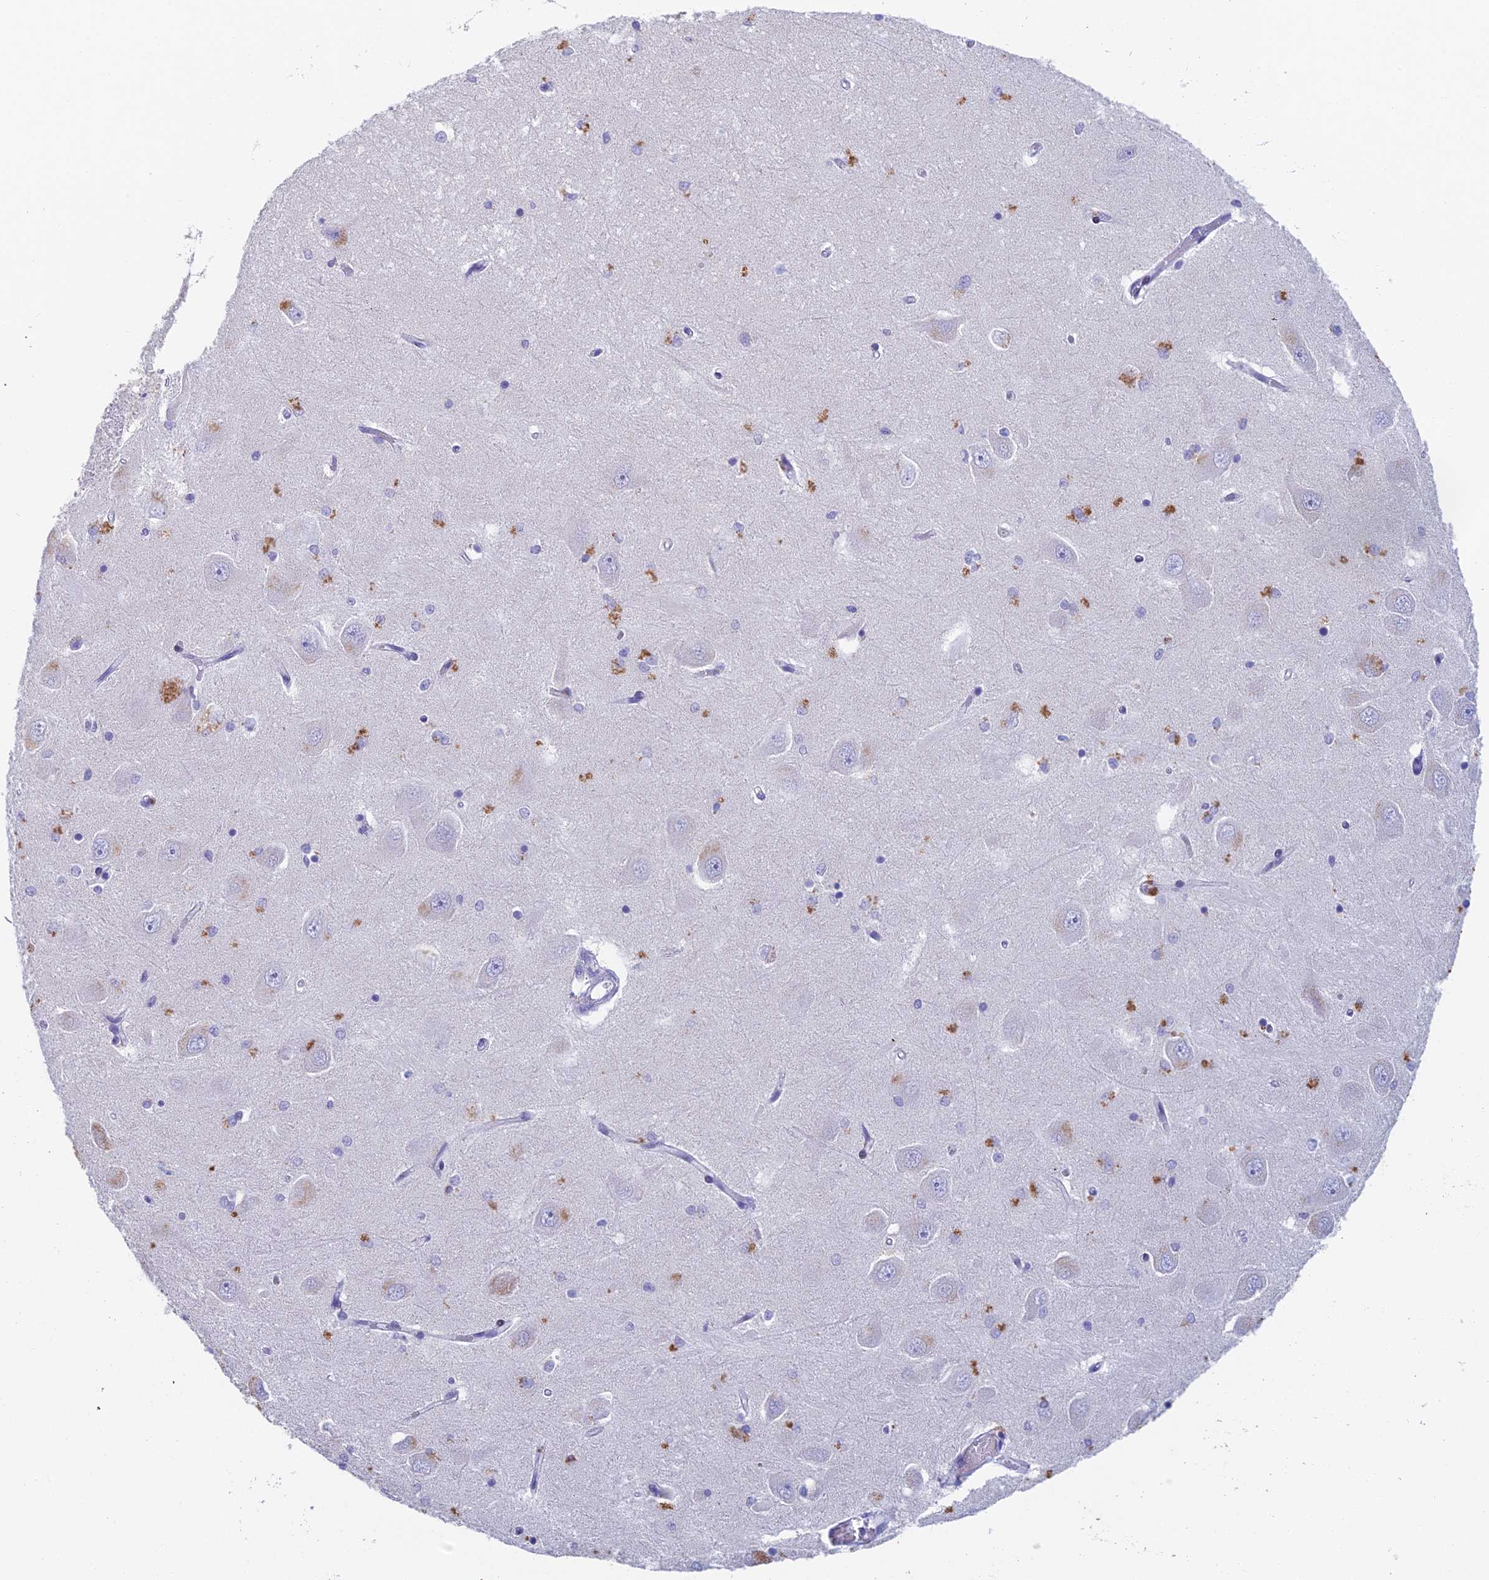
{"staining": {"intensity": "negative", "quantity": "none", "location": "none"}, "tissue": "hippocampus", "cell_type": "Glial cells", "image_type": "normal", "snomed": [{"axis": "morphology", "description": "Normal tissue, NOS"}, {"axis": "topography", "description": "Hippocampus"}], "caption": "DAB (3,3'-diaminobenzidine) immunohistochemical staining of benign human hippocampus displays no significant positivity in glial cells. The staining is performed using DAB brown chromogen with nuclei counter-stained in using hematoxylin.", "gene": "REXO5", "patient": {"sex": "male", "age": 45}}